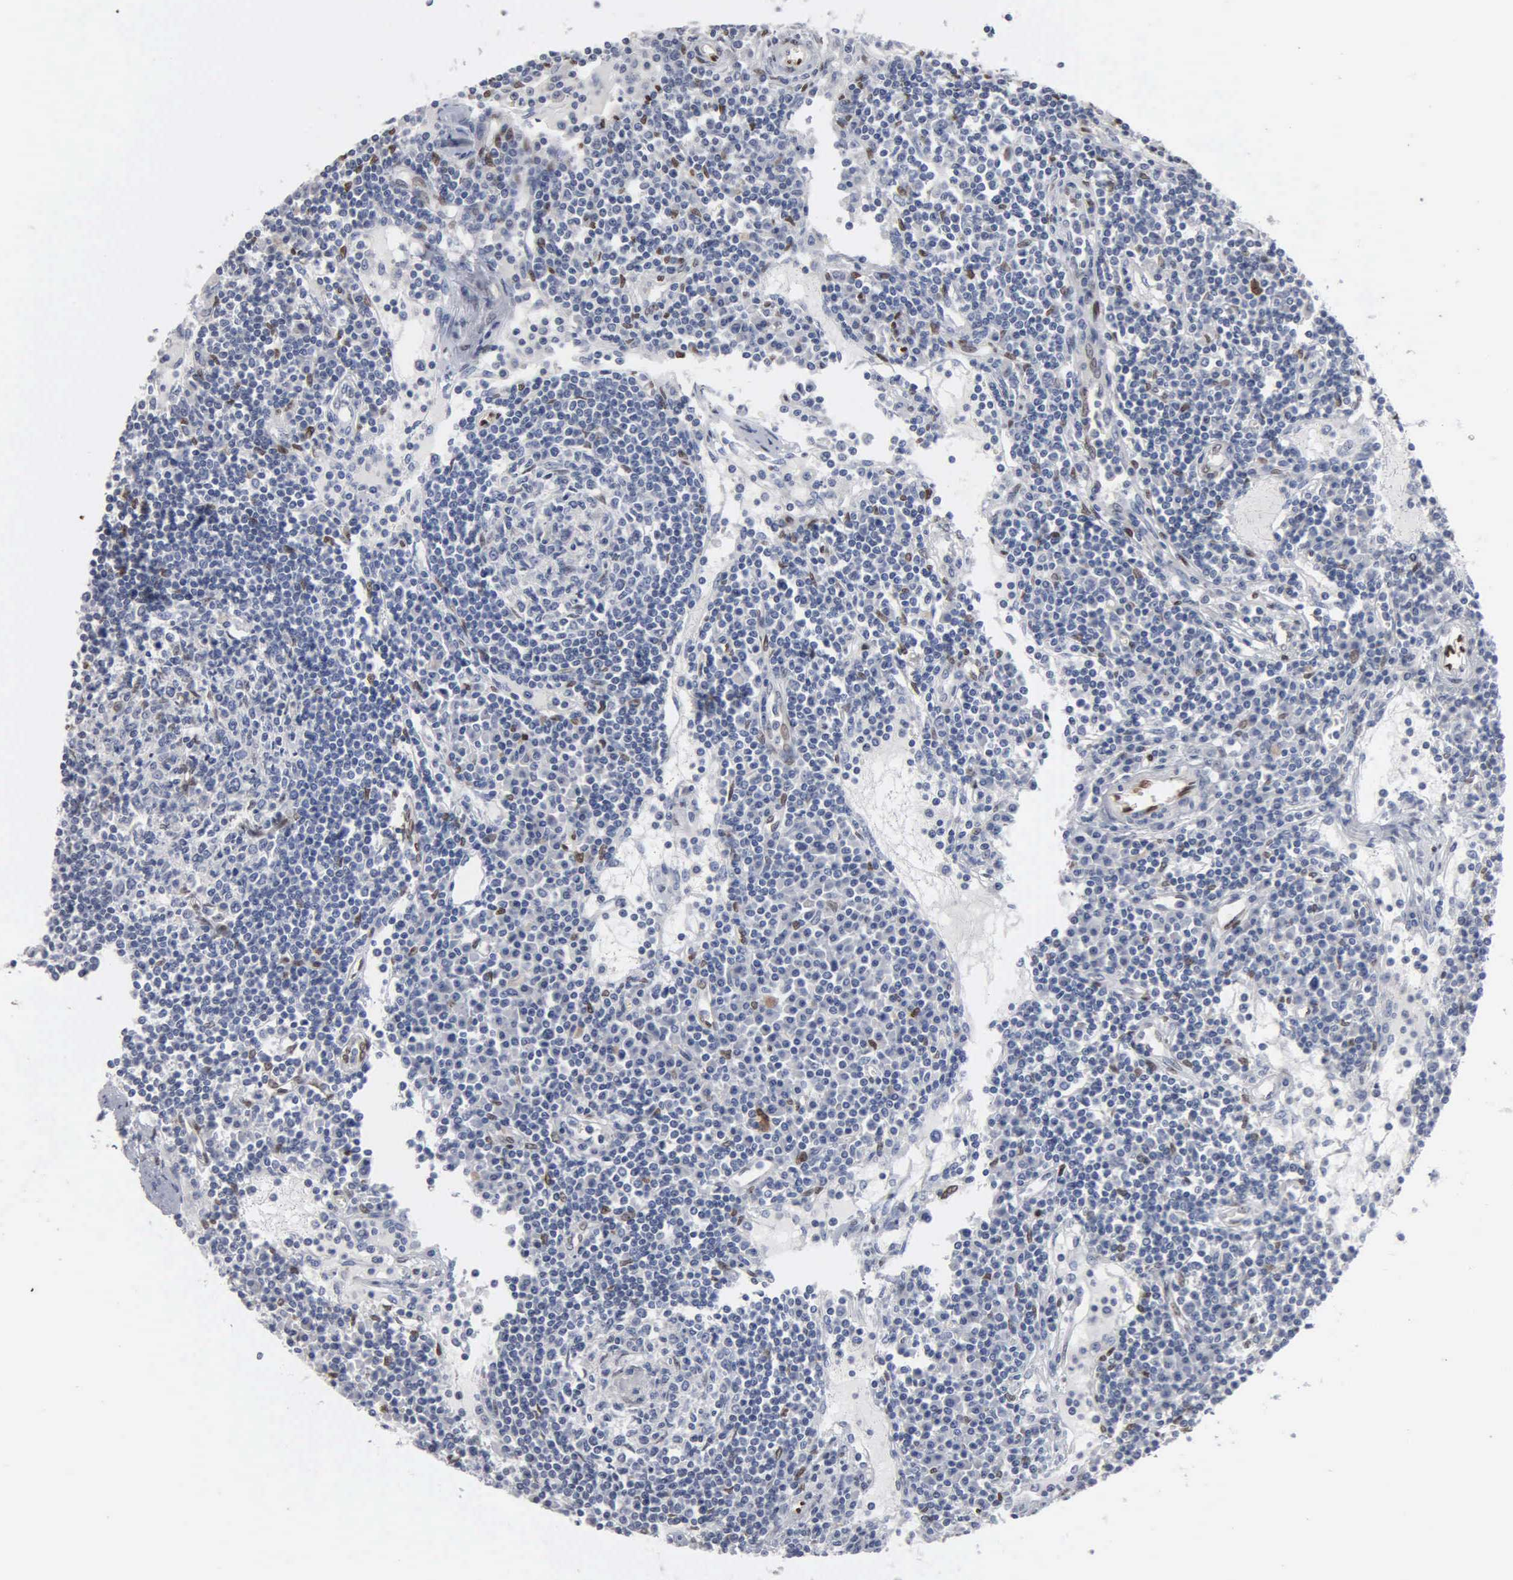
{"staining": {"intensity": "negative", "quantity": "none", "location": "none"}, "tissue": "lymph node", "cell_type": "Germinal center cells", "image_type": "normal", "snomed": [{"axis": "morphology", "description": "Normal tissue, NOS"}, {"axis": "topography", "description": "Lymph node"}], "caption": "High magnification brightfield microscopy of benign lymph node stained with DAB (3,3'-diaminobenzidine) (brown) and counterstained with hematoxylin (blue): germinal center cells show no significant positivity.", "gene": "FGF2", "patient": {"sex": "female", "age": 62}}